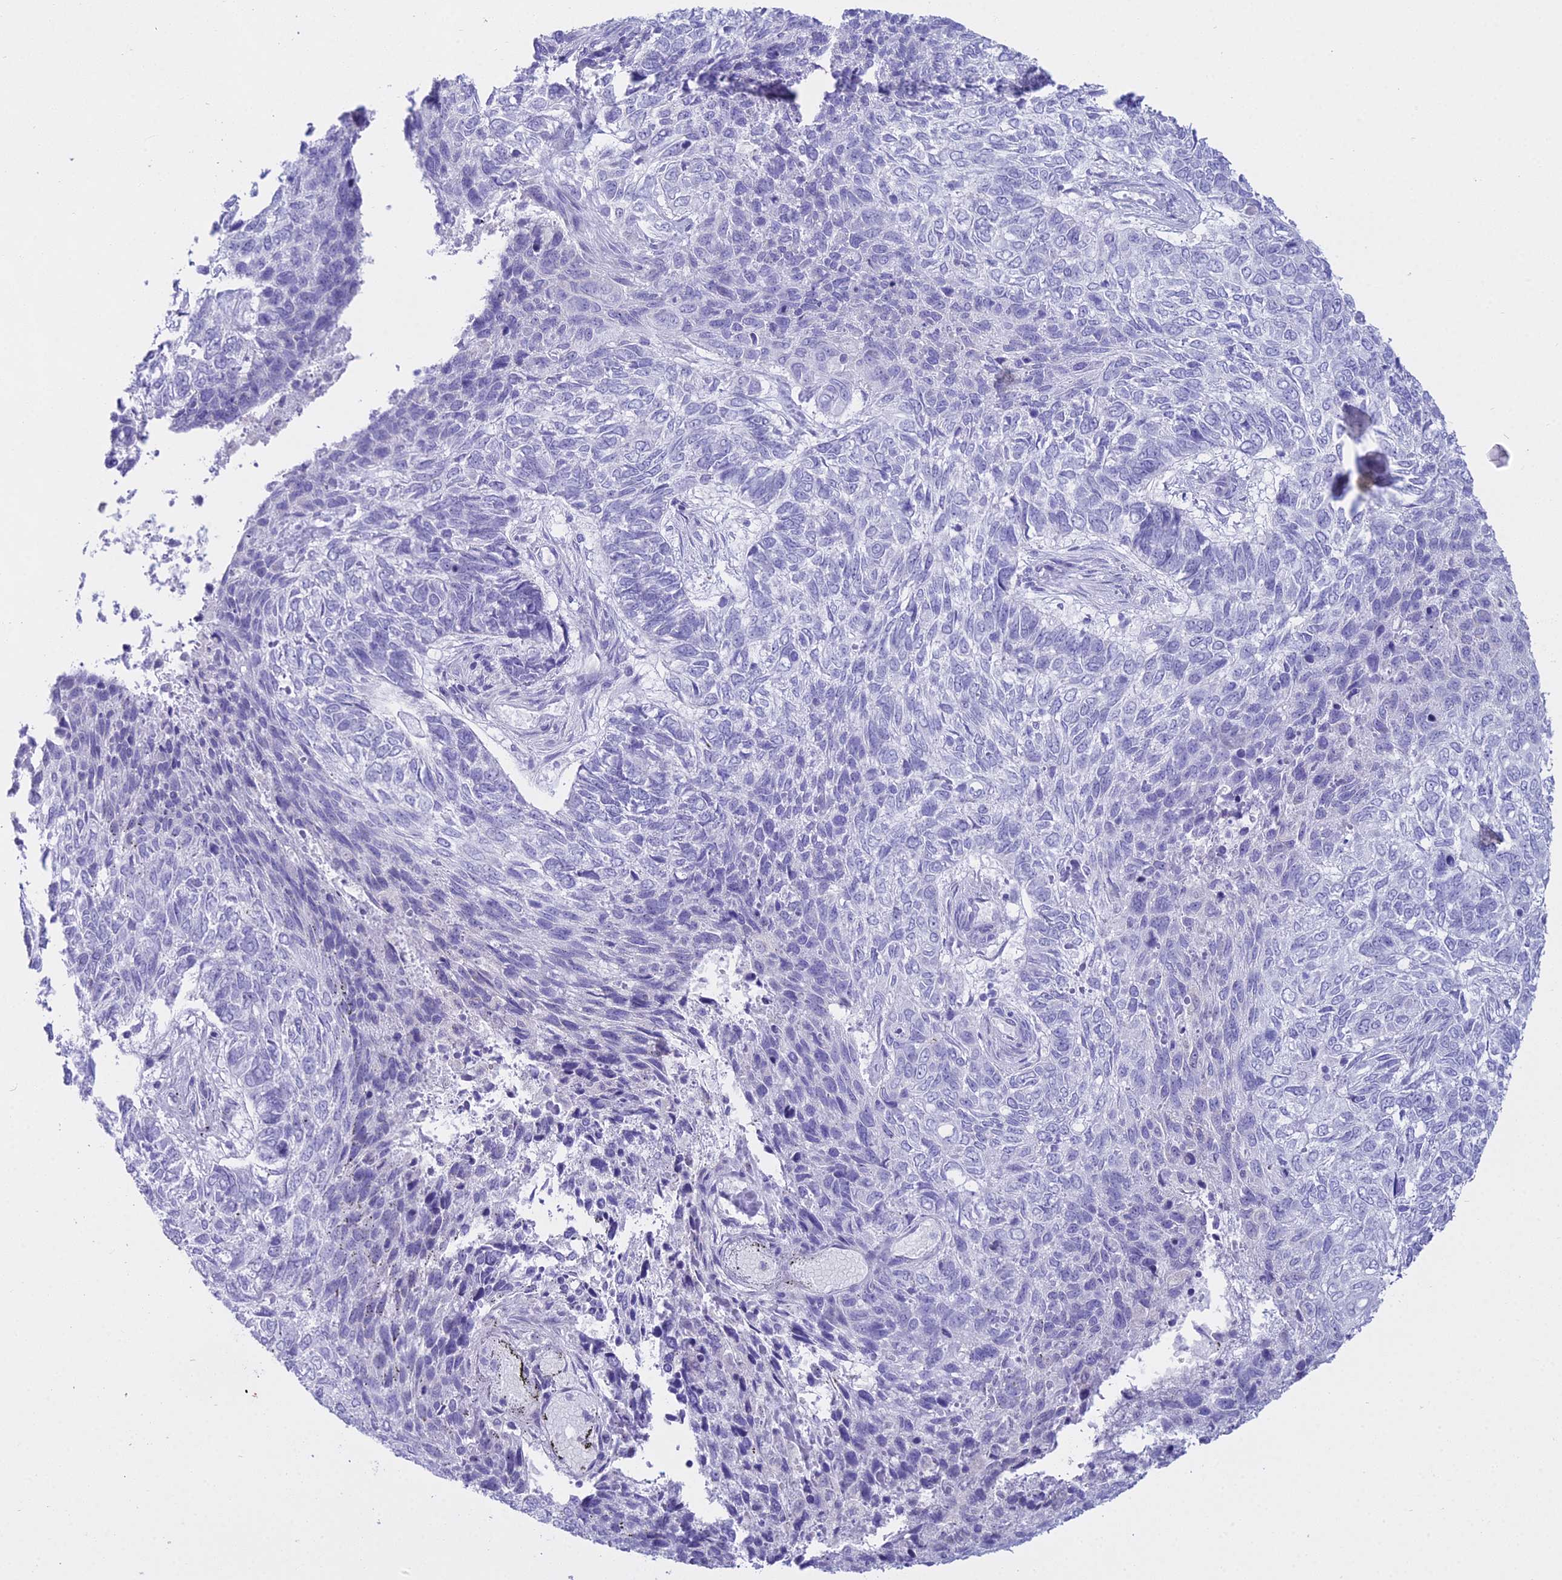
{"staining": {"intensity": "negative", "quantity": "none", "location": "none"}, "tissue": "skin cancer", "cell_type": "Tumor cells", "image_type": "cancer", "snomed": [{"axis": "morphology", "description": "Basal cell carcinoma"}, {"axis": "topography", "description": "Skin"}], "caption": "Micrograph shows no protein staining in tumor cells of skin cancer (basal cell carcinoma) tissue. (DAB (3,3'-diaminobenzidine) IHC visualized using brightfield microscopy, high magnification).", "gene": "ALPP", "patient": {"sex": "female", "age": 65}}